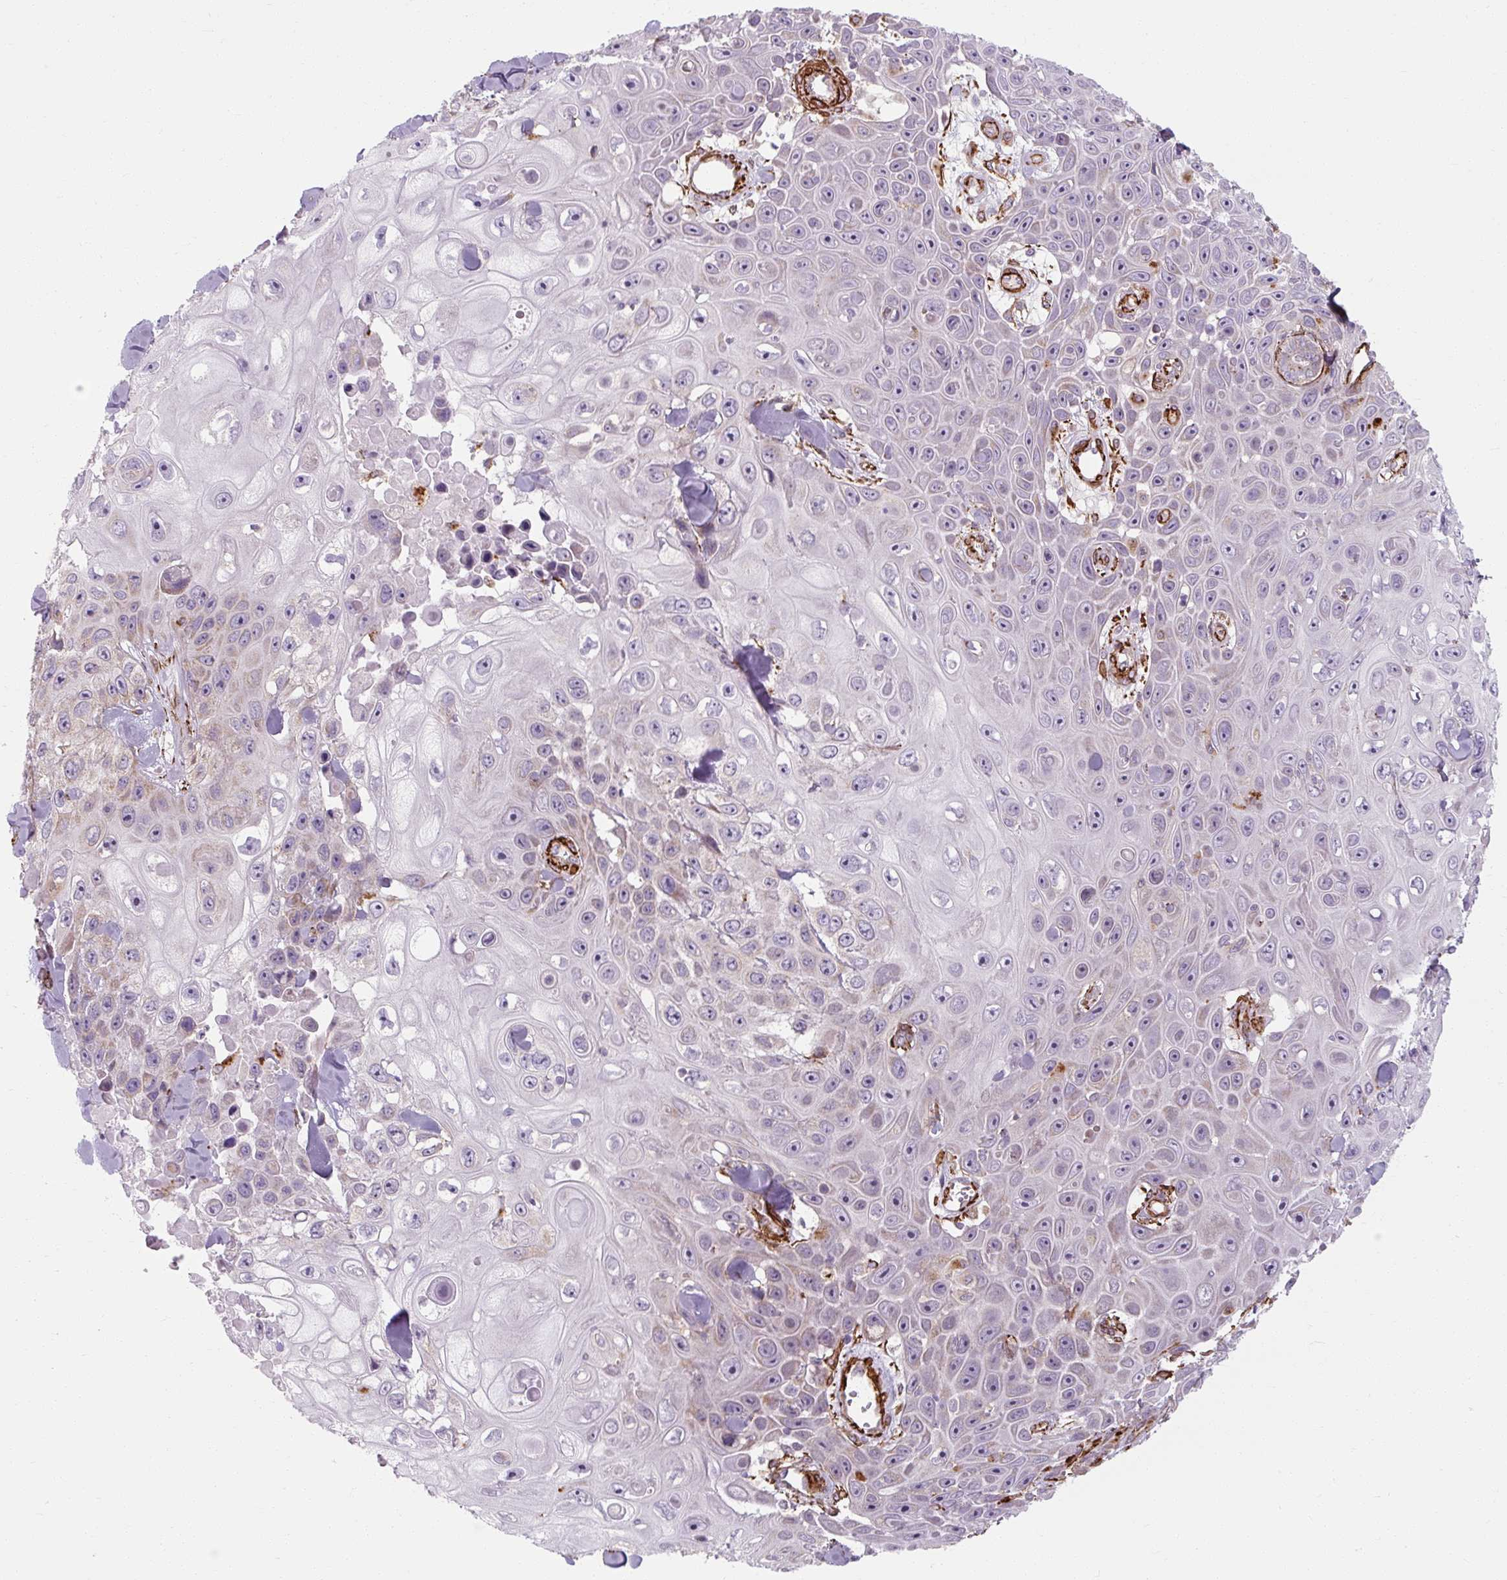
{"staining": {"intensity": "negative", "quantity": "none", "location": "none"}, "tissue": "skin cancer", "cell_type": "Tumor cells", "image_type": "cancer", "snomed": [{"axis": "morphology", "description": "Squamous cell carcinoma, NOS"}, {"axis": "topography", "description": "Skin"}], "caption": "A high-resolution micrograph shows IHC staining of skin cancer (squamous cell carcinoma), which shows no significant positivity in tumor cells.", "gene": "MRPS5", "patient": {"sex": "male", "age": 82}}